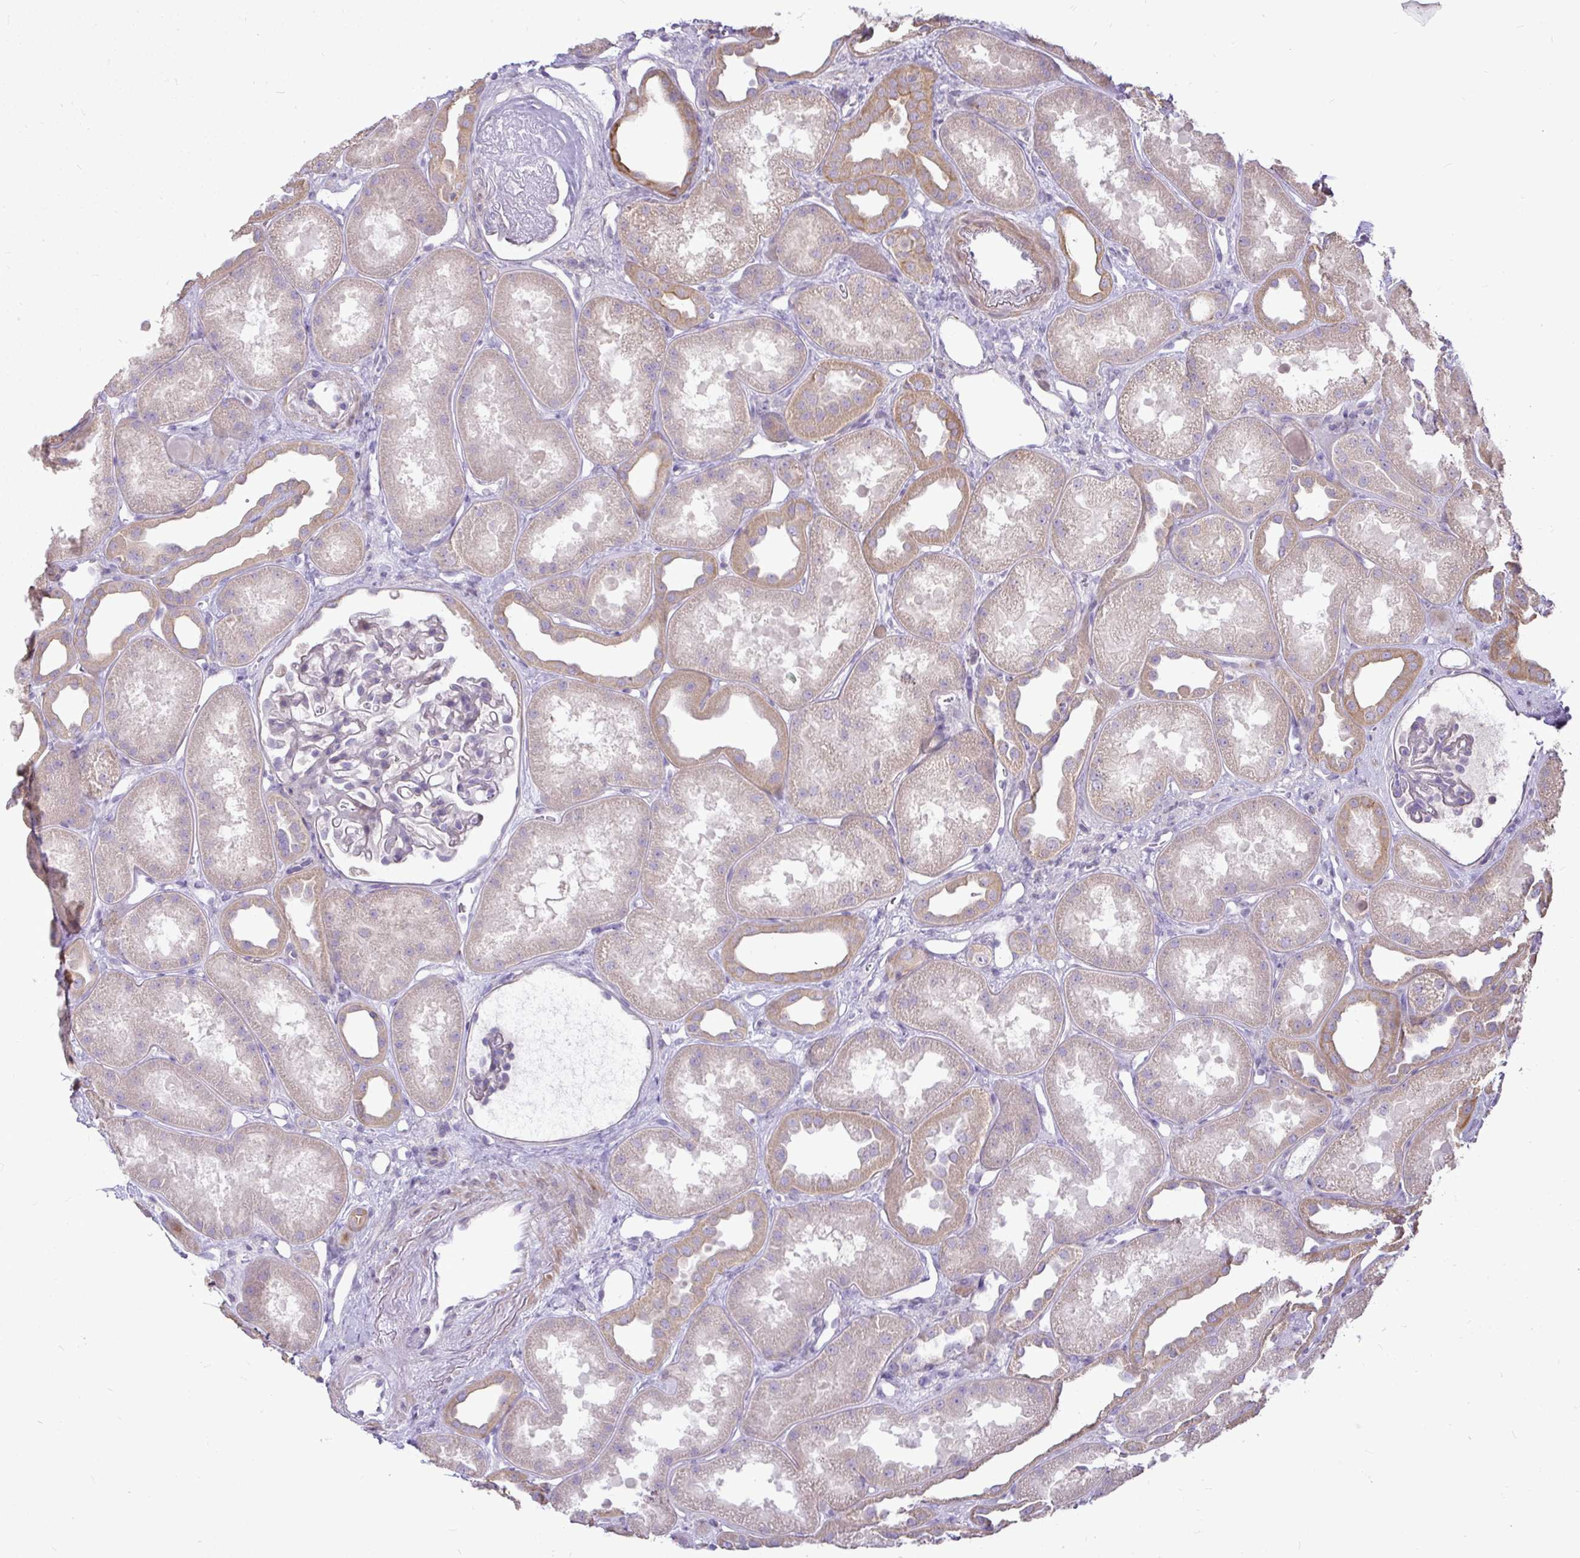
{"staining": {"intensity": "weak", "quantity": "<25%", "location": "cytoplasmic/membranous"}, "tissue": "kidney", "cell_type": "Cells in glomeruli", "image_type": "normal", "snomed": [{"axis": "morphology", "description": "Normal tissue, NOS"}, {"axis": "topography", "description": "Kidney"}], "caption": "There is no significant expression in cells in glomeruli of kidney. The staining was performed using DAB to visualize the protein expression in brown, while the nuclei were stained in blue with hematoxylin (Magnification: 20x).", "gene": "STRIP1", "patient": {"sex": "male", "age": 61}}